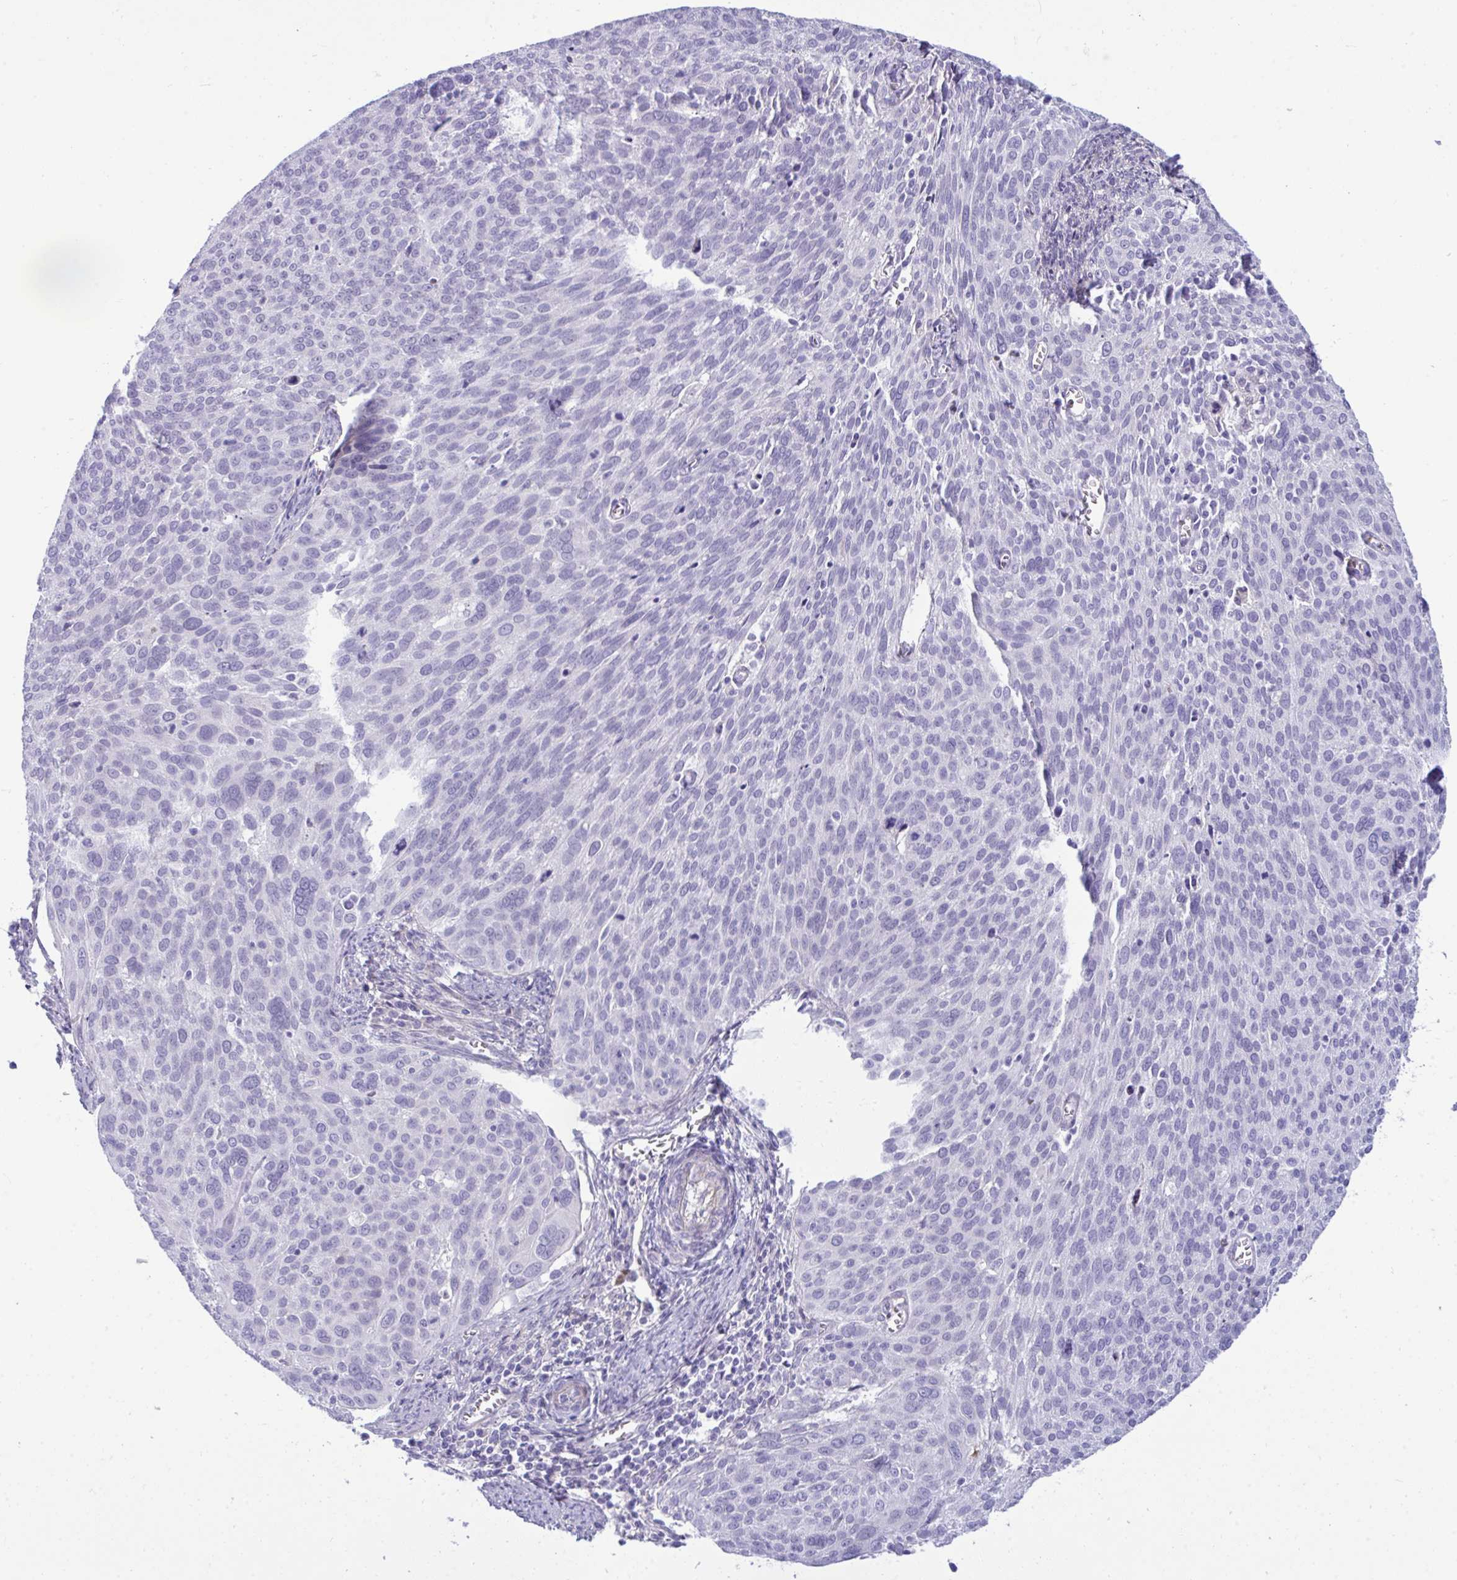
{"staining": {"intensity": "negative", "quantity": "none", "location": "none"}, "tissue": "cervical cancer", "cell_type": "Tumor cells", "image_type": "cancer", "snomed": [{"axis": "morphology", "description": "Squamous cell carcinoma, NOS"}, {"axis": "topography", "description": "Cervix"}], "caption": "Immunohistochemistry histopathology image of squamous cell carcinoma (cervical) stained for a protein (brown), which reveals no positivity in tumor cells.", "gene": "PIGZ", "patient": {"sex": "female", "age": 39}}